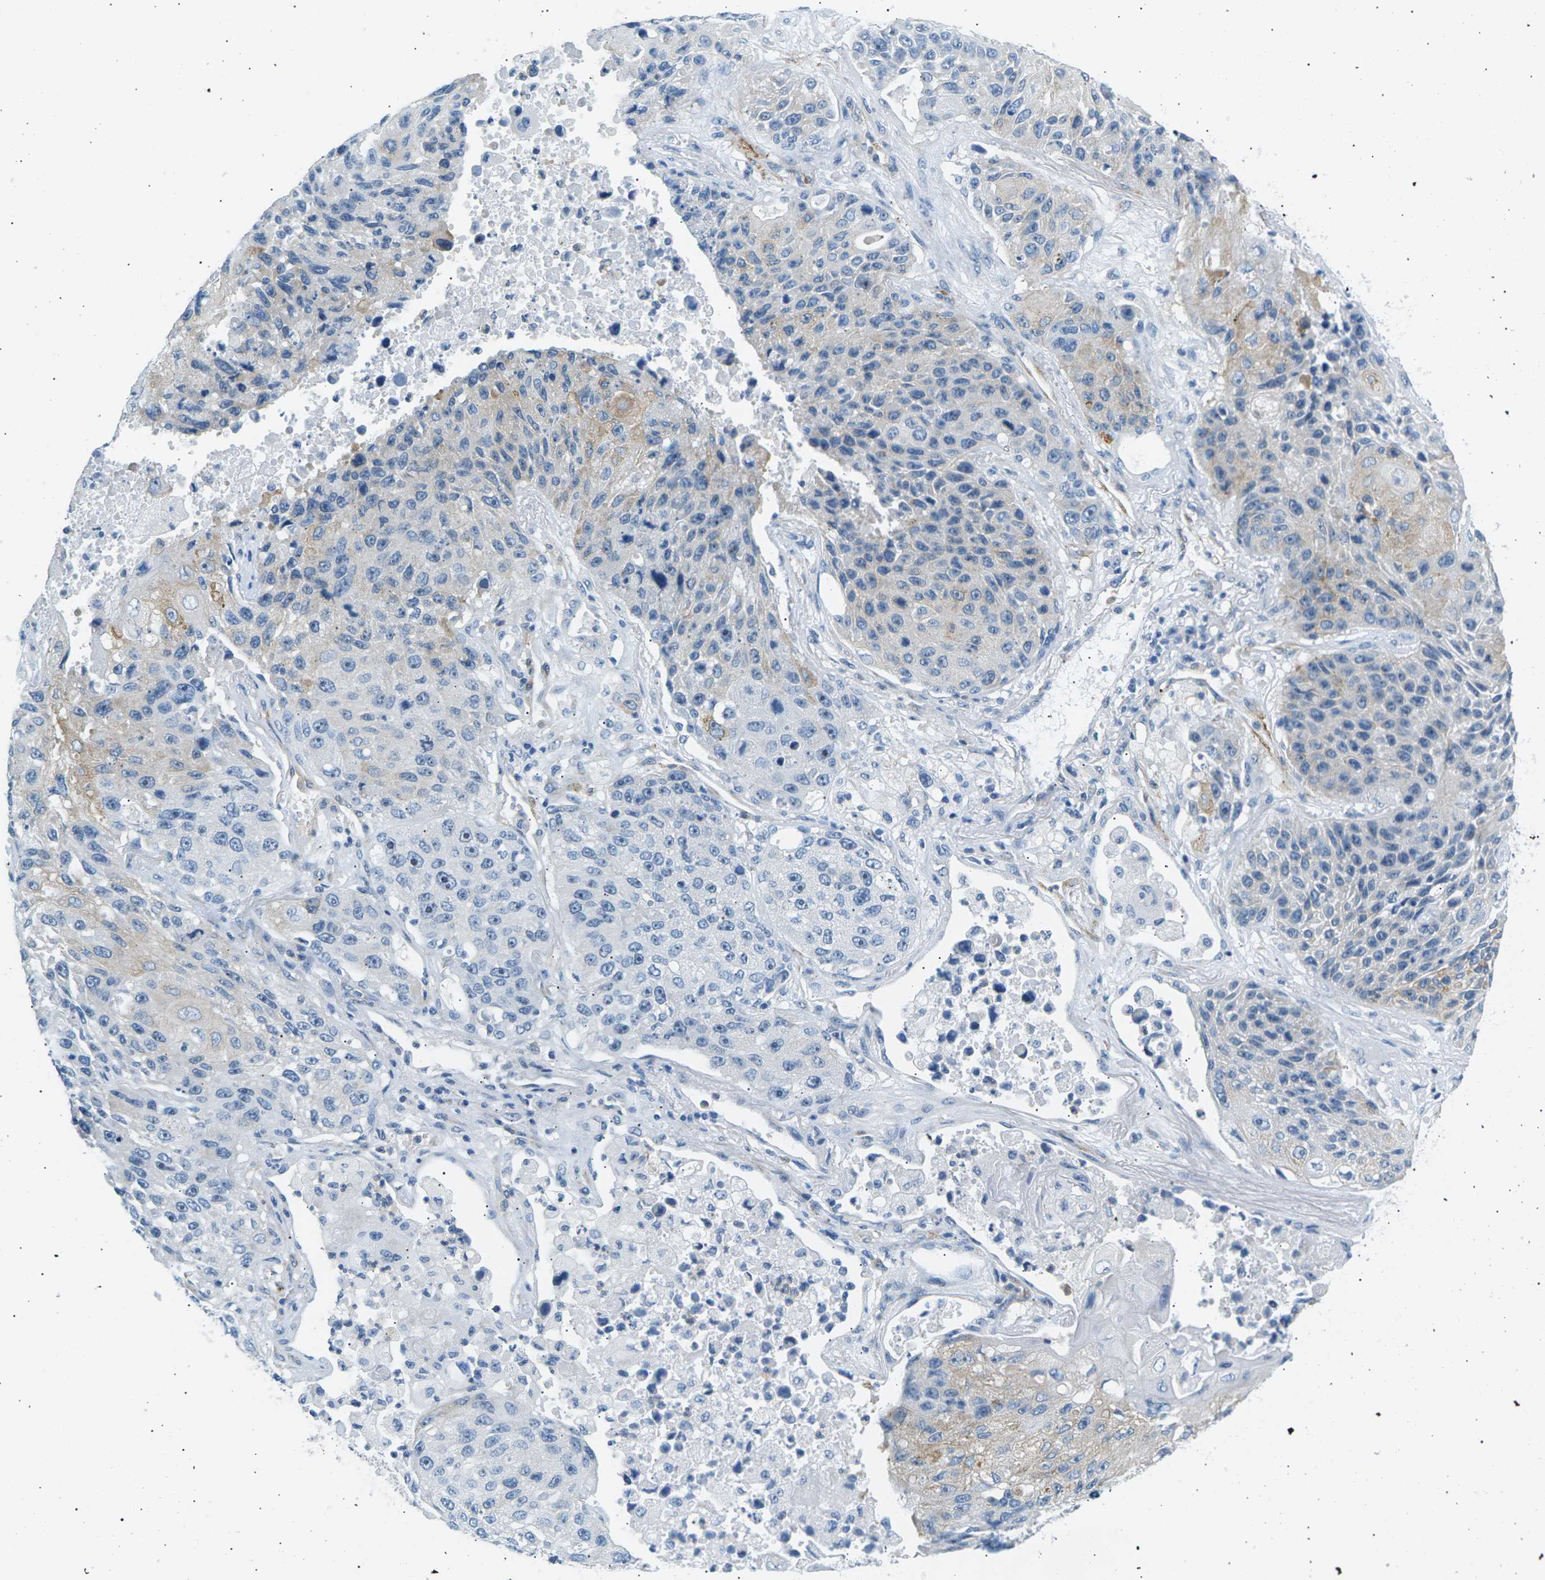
{"staining": {"intensity": "weak", "quantity": "25%-75%", "location": "cytoplasmic/membranous"}, "tissue": "lung cancer", "cell_type": "Tumor cells", "image_type": "cancer", "snomed": [{"axis": "morphology", "description": "Squamous cell carcinoma, NOS"}, {"axis": "topography", "description": "Lung"}], "caption": "Tumor cells show low levels of weak cytoplasmic/membranous staining in about 25%-75% of cells in human lung cancer. The protein is stained brown, and the nuclei are stained in blue (DAB (3,3'-diaminobenzidine) IHC with brightfield microscopy, high magnification).", "gene": "SEPTIN5", "patient": {"sex": "male", "age": 61}}